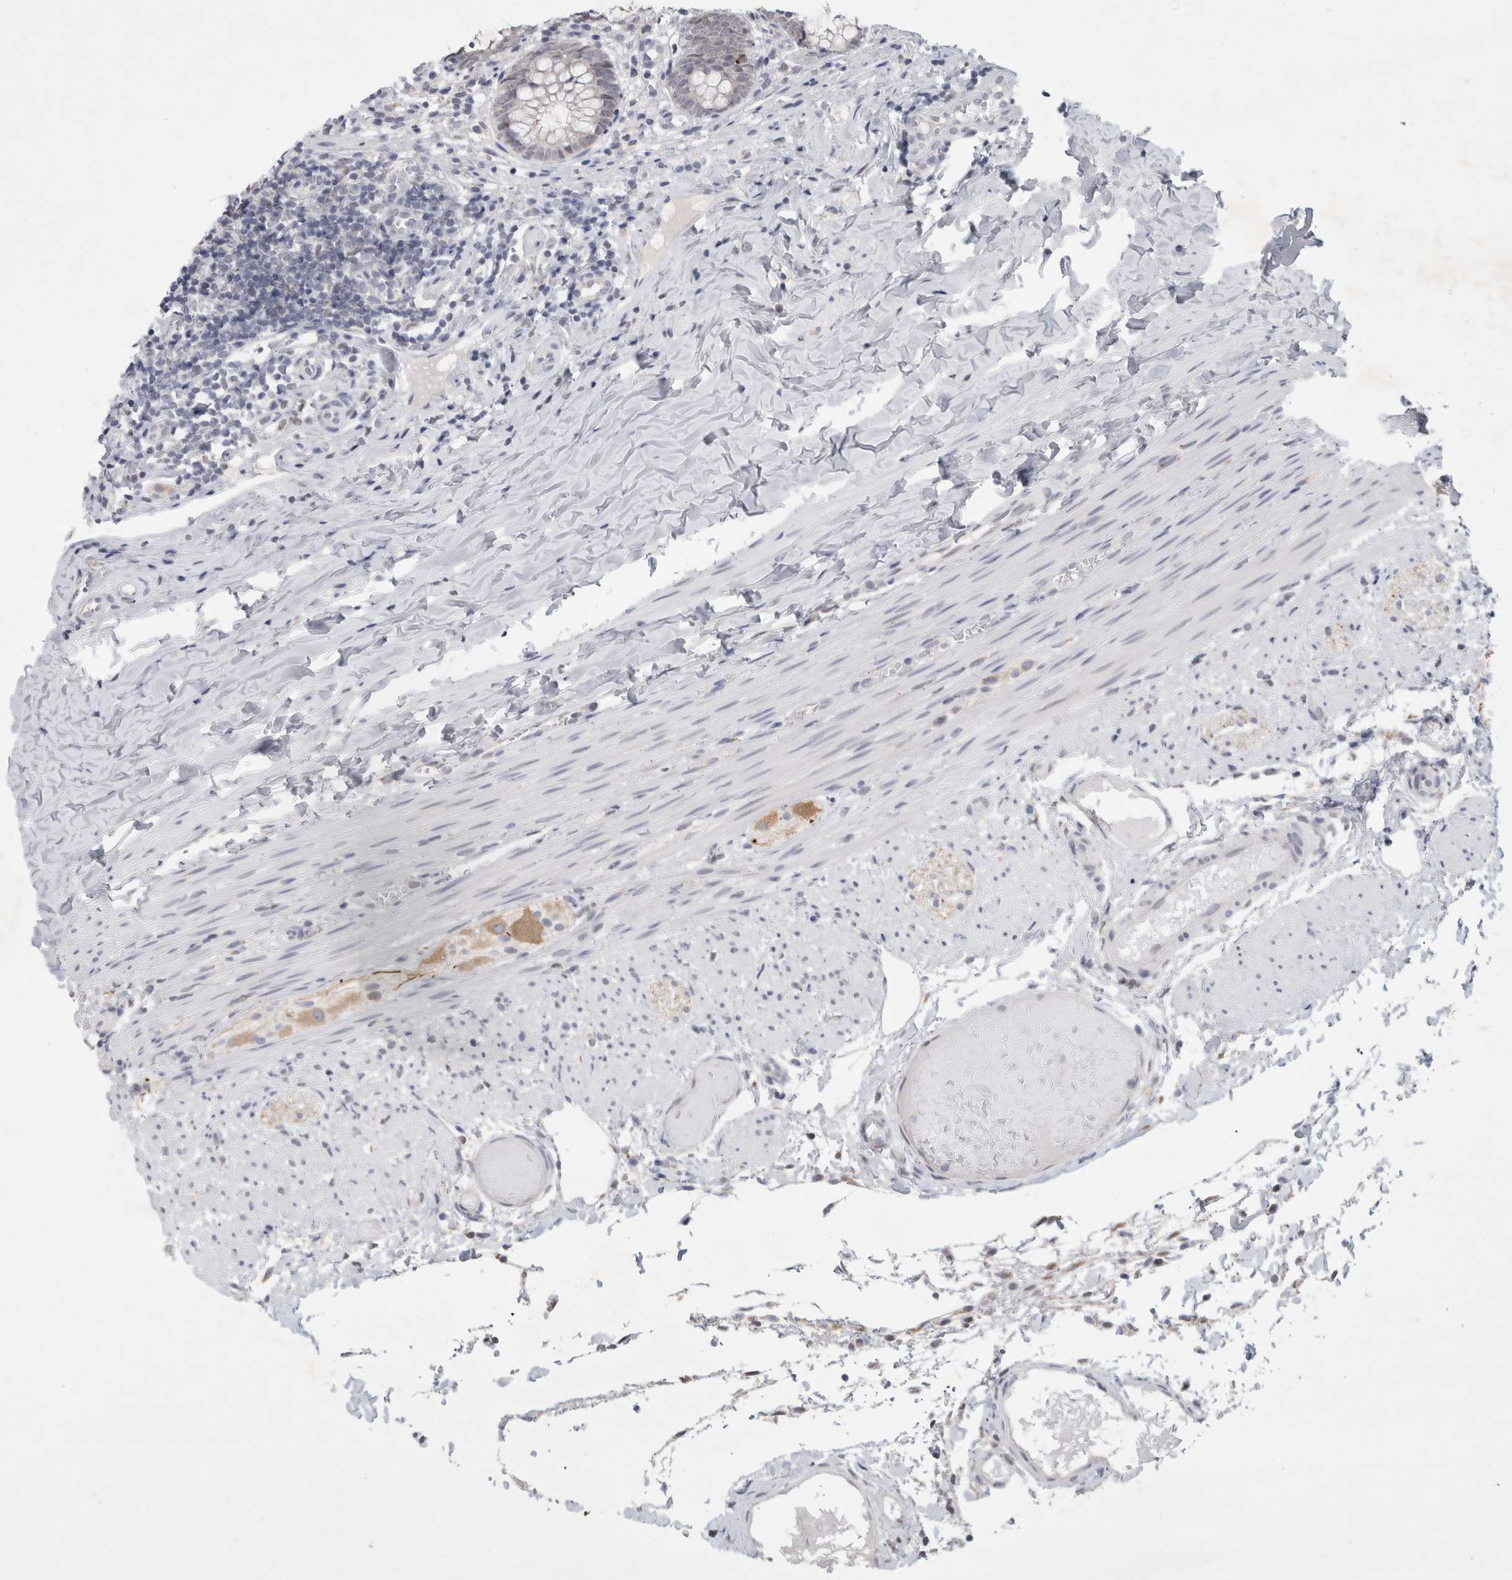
{"staining": {"intensity": "negative", "quantity": "none", "location": "none"}, "tissue": "appendix", "cell_type": "Glandular cells", "image_type": "normal", "snomed": [{"axis": "morphology", "description": "Normal tissue, NOS"}, {"axis": "topography", "description": "Appendix"}], "caption": "Immunohistochemistry (IHC) histopathology image of unremarkable appendix: appendix stained with DAB (3,3'-diaminobenzidine) reveals no significant protein expression in glandular cells. The staining was performed using DAB to visualize the protein expression in brown, while the nuclei were stained in blue with hematoxylin (Magnification: 20x).", "gene": "NIPA1", "patient": {"sex": "male", "age": 8}}